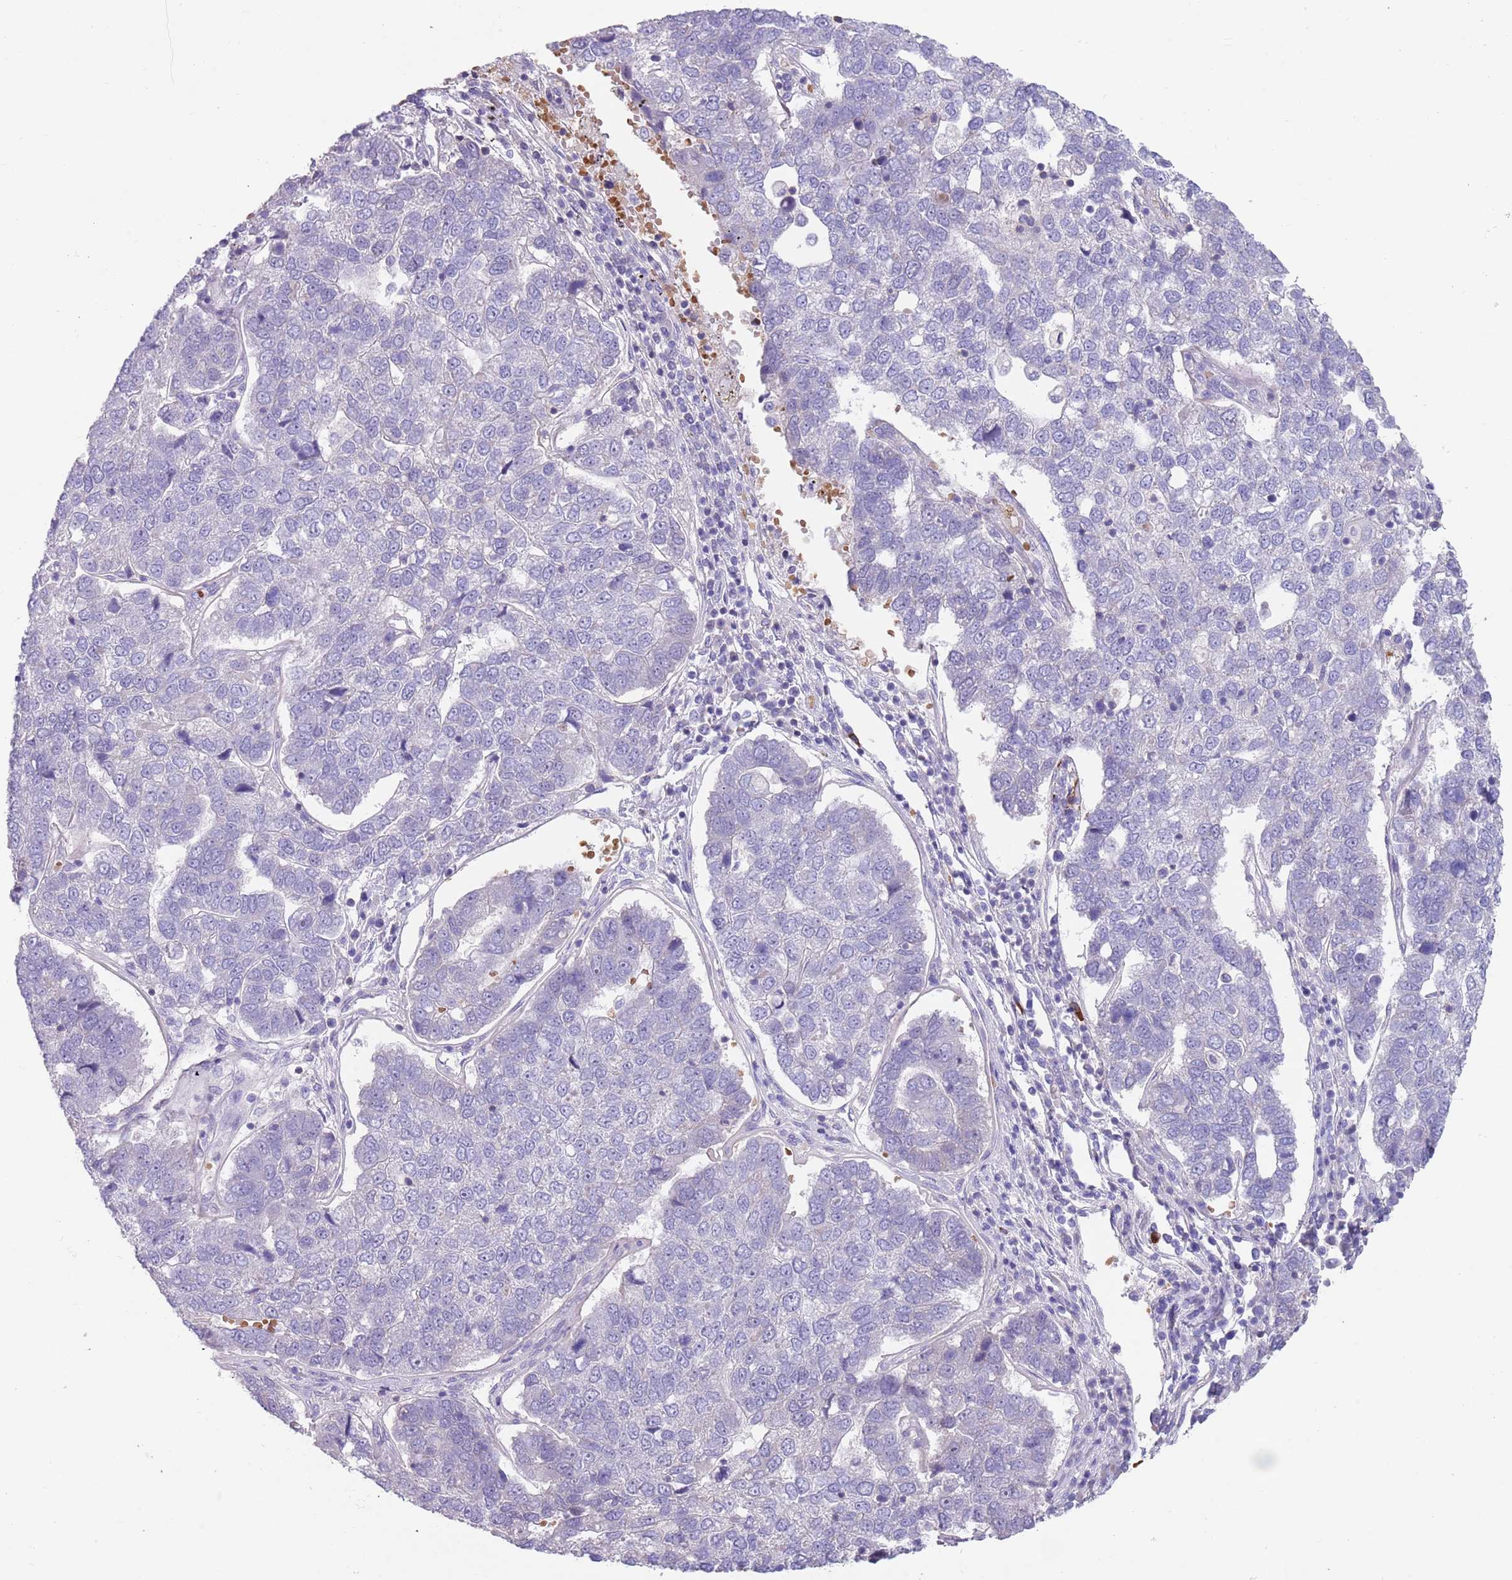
{"staining": {"intensity": "negative", "quantity": "none", "location": "none"}, "tissue": "pancreatic cancer", "cell_type": "Tumor cells", "image_type": "cancer", "snomed": [{"axis": "morphology", "description": "Adenocarcinoma, NOS"}, {"axis": "topography", "description": "Pancreas"}], "caption": "This is a image of immunohistochemistry (IHC) staining of pancreatic cancer, which shows no positivity in tumor cells.", "gene": "ZNF14", "patient": {"sex": "female", "age": 61}}